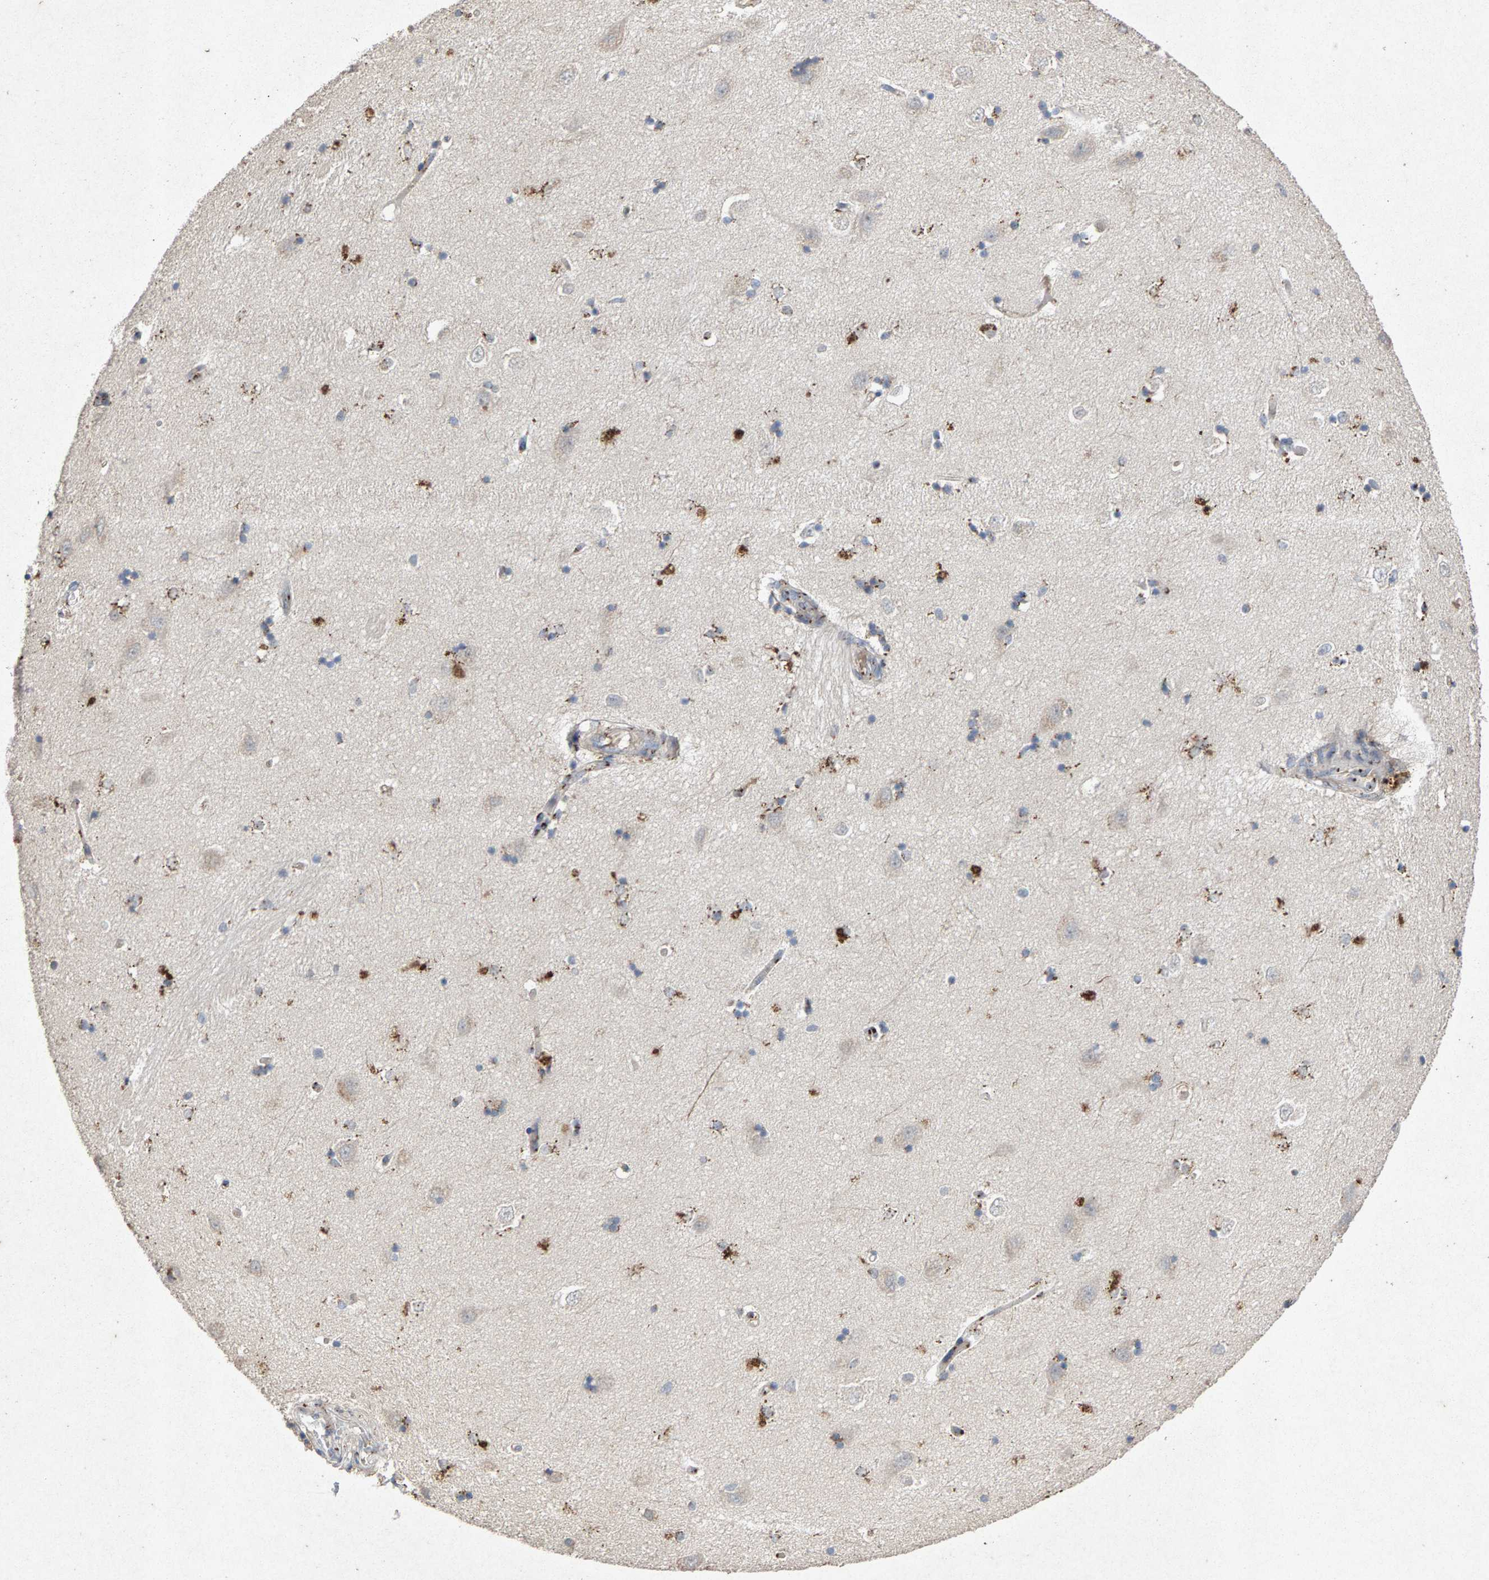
{"staining": {"intensity": "moderate", "quantity": "25%-75%", "location": "cytoplasmic/membranous"}, "tissue": "hippocampus", "cell_type": "Glial cells", "image_type": "normal", "snomed": [{"axis": "morphology", "description": "Normal tissue, NOS"}, {"axis": "topography", "description": "Hippocampus"}], "caption": "Protein expression analysis of normal human hippocampus reveals moderate cytoplasmic/membranous staining in approximately 25%-75% of glial cells. (Brightfield microscopy of DAB IHC at high magnification).", "gene": "MAN2A1", "patient": {"sex": "male", "age": 45}}